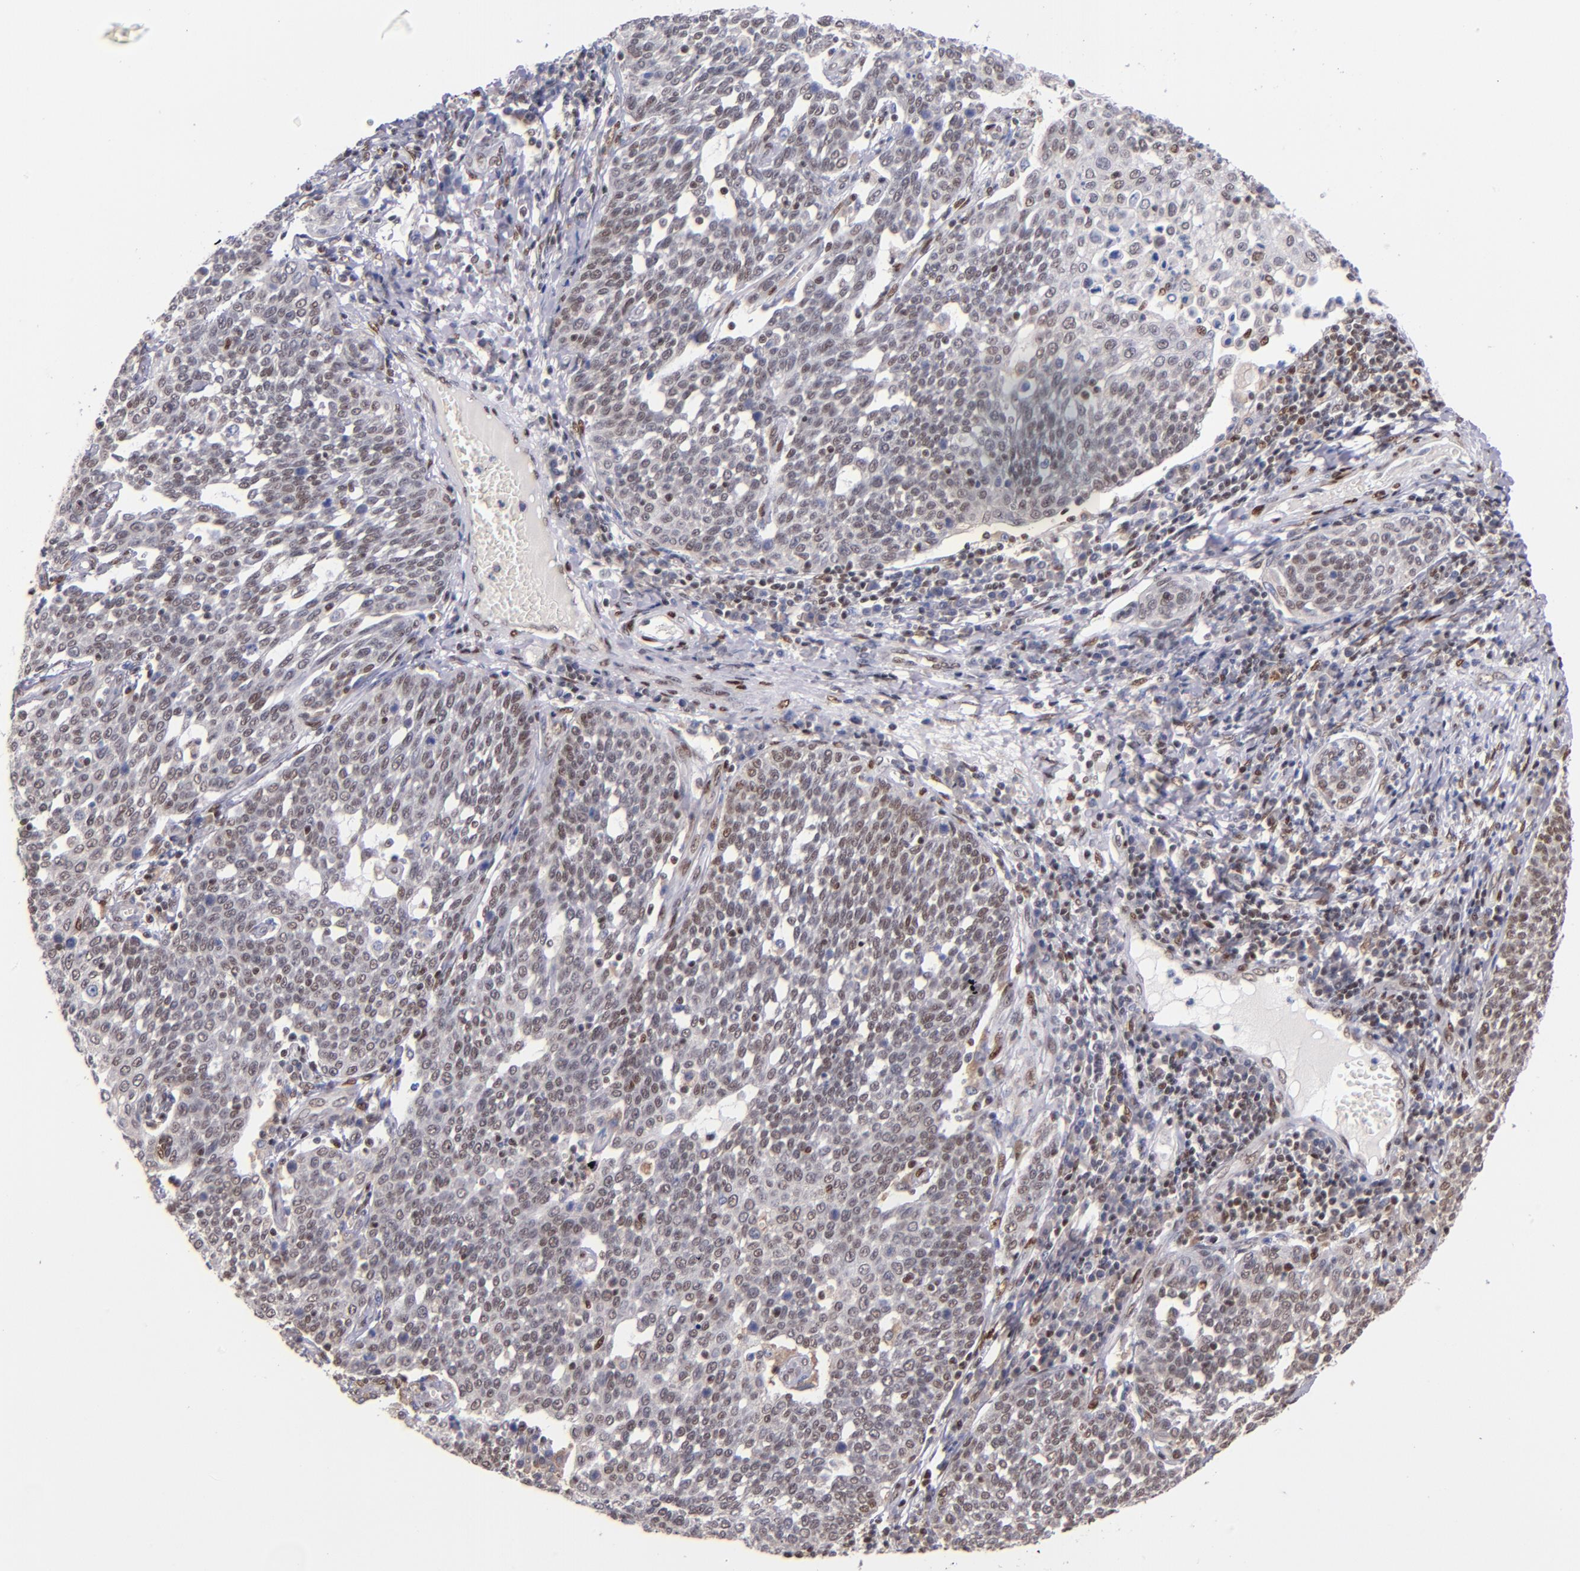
{"staining": {"intensity": "weak", "quantity": "<25%", "location": "cytoplasmic/membranous,nuclear"}, "tissue": "cervical cancer", "cell_type": "Tumor cells", "image_type": "cancer", "snomed": [{"axis": "morphology", "description": "Squamous cell carcinoma, NOS"}, {"axis": "topography", "description": "Cervix"}], "caption": "Immunohistochemical staining of human cervical squamous cell carcinoma reveals no significant staining in tumor cells. (IHC, brightfield microscopy, high magnification).", "gene": "SRF", "patient": {"sex": "female", "age": 34}}